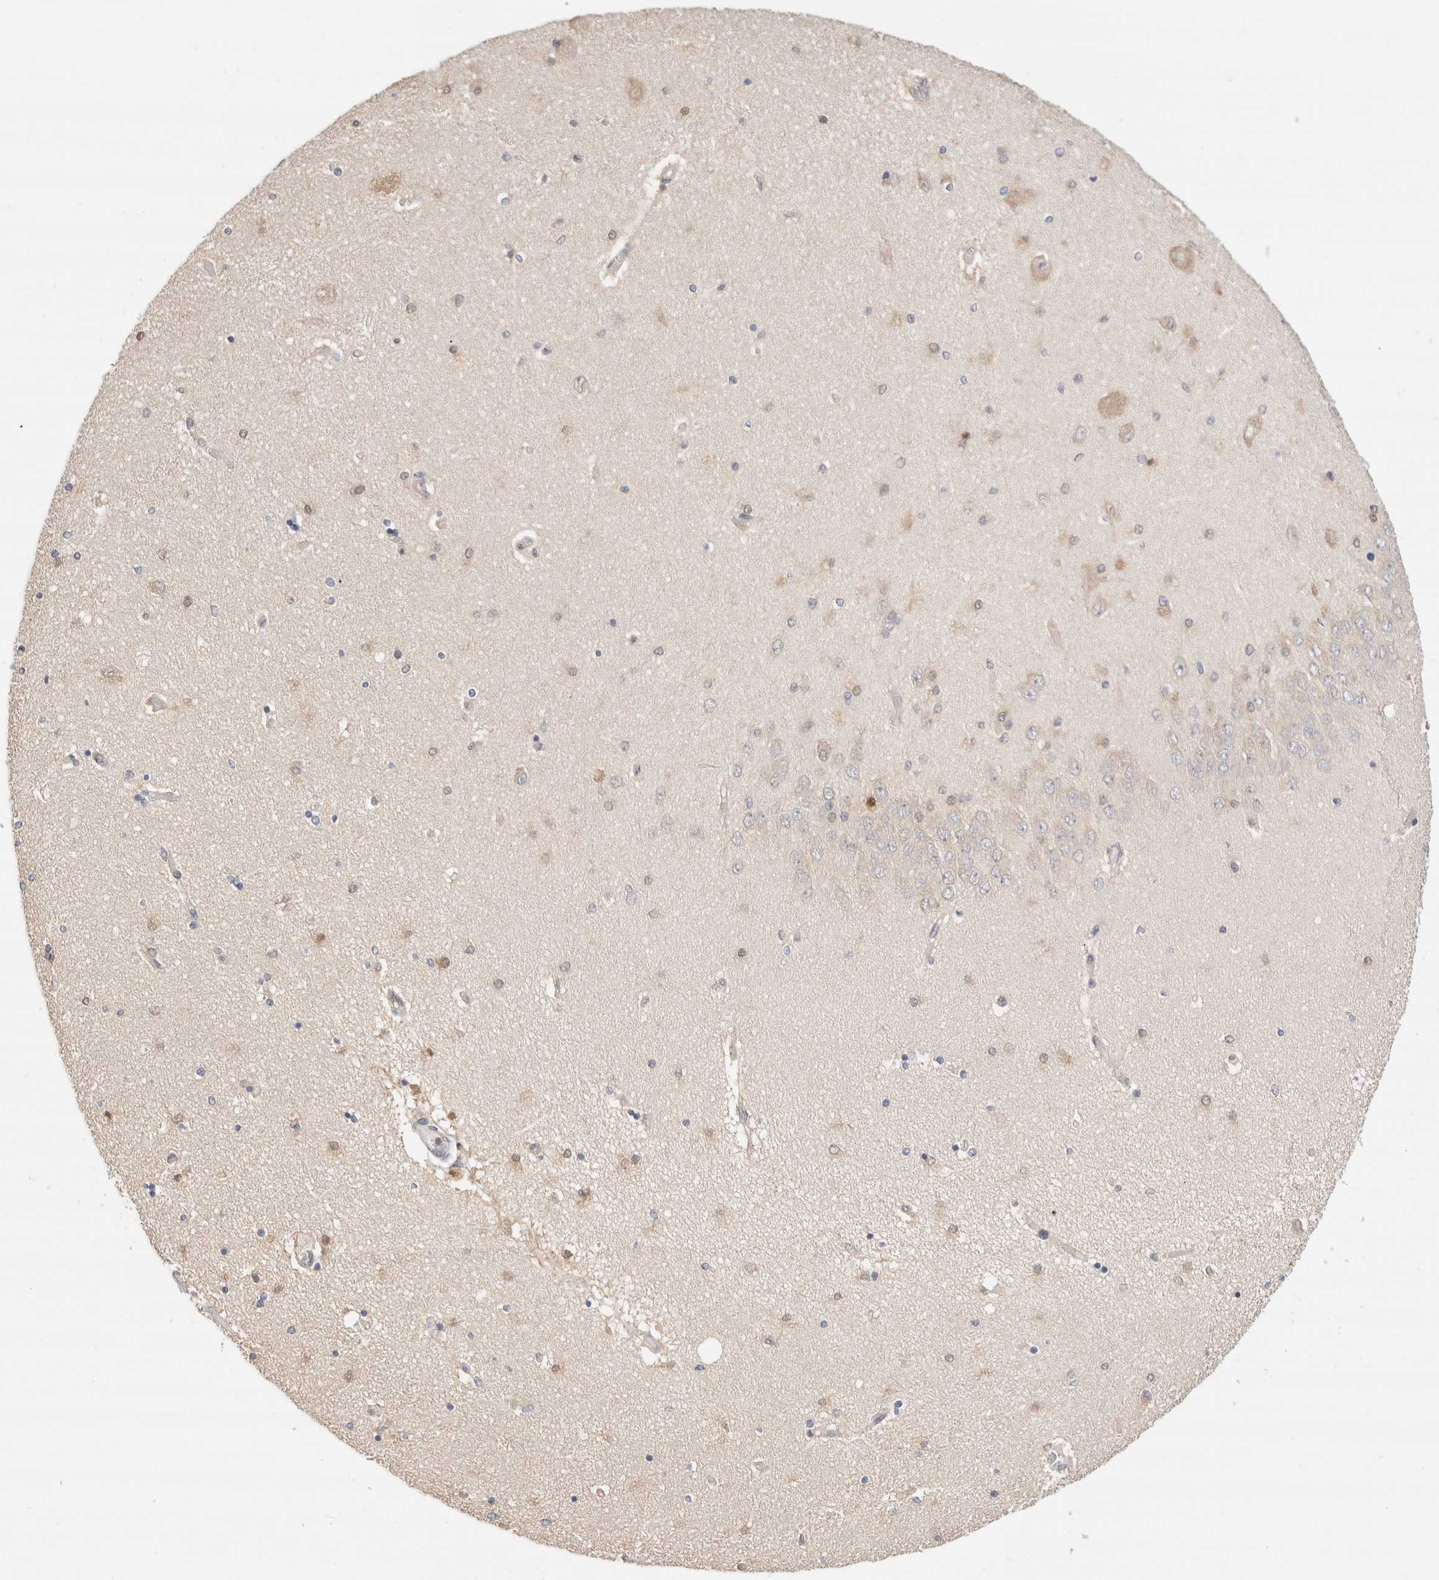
{"staining": {"intensity": "weak", "quantity": "25%-75%", "location": "cytoplasmic/membranous"}, "tissue": "hippocampus", "cell_type": "Glial cells", "image_type": "normal", "snomed": [{"axis": "morphology", "description": "Normal tissue, NOS"}, {"axis": "topography", "description": "Hippocampus"}], "caption": "Immunohistochemistry image of benign human hippocampus stained for a protein (brown), which reveals low levels of weak cytoplasmic/membranous expression in about 25%-75% of glial cells.", "gene": "C17orf97", "patient": {"sex": "female", "age": 54}}